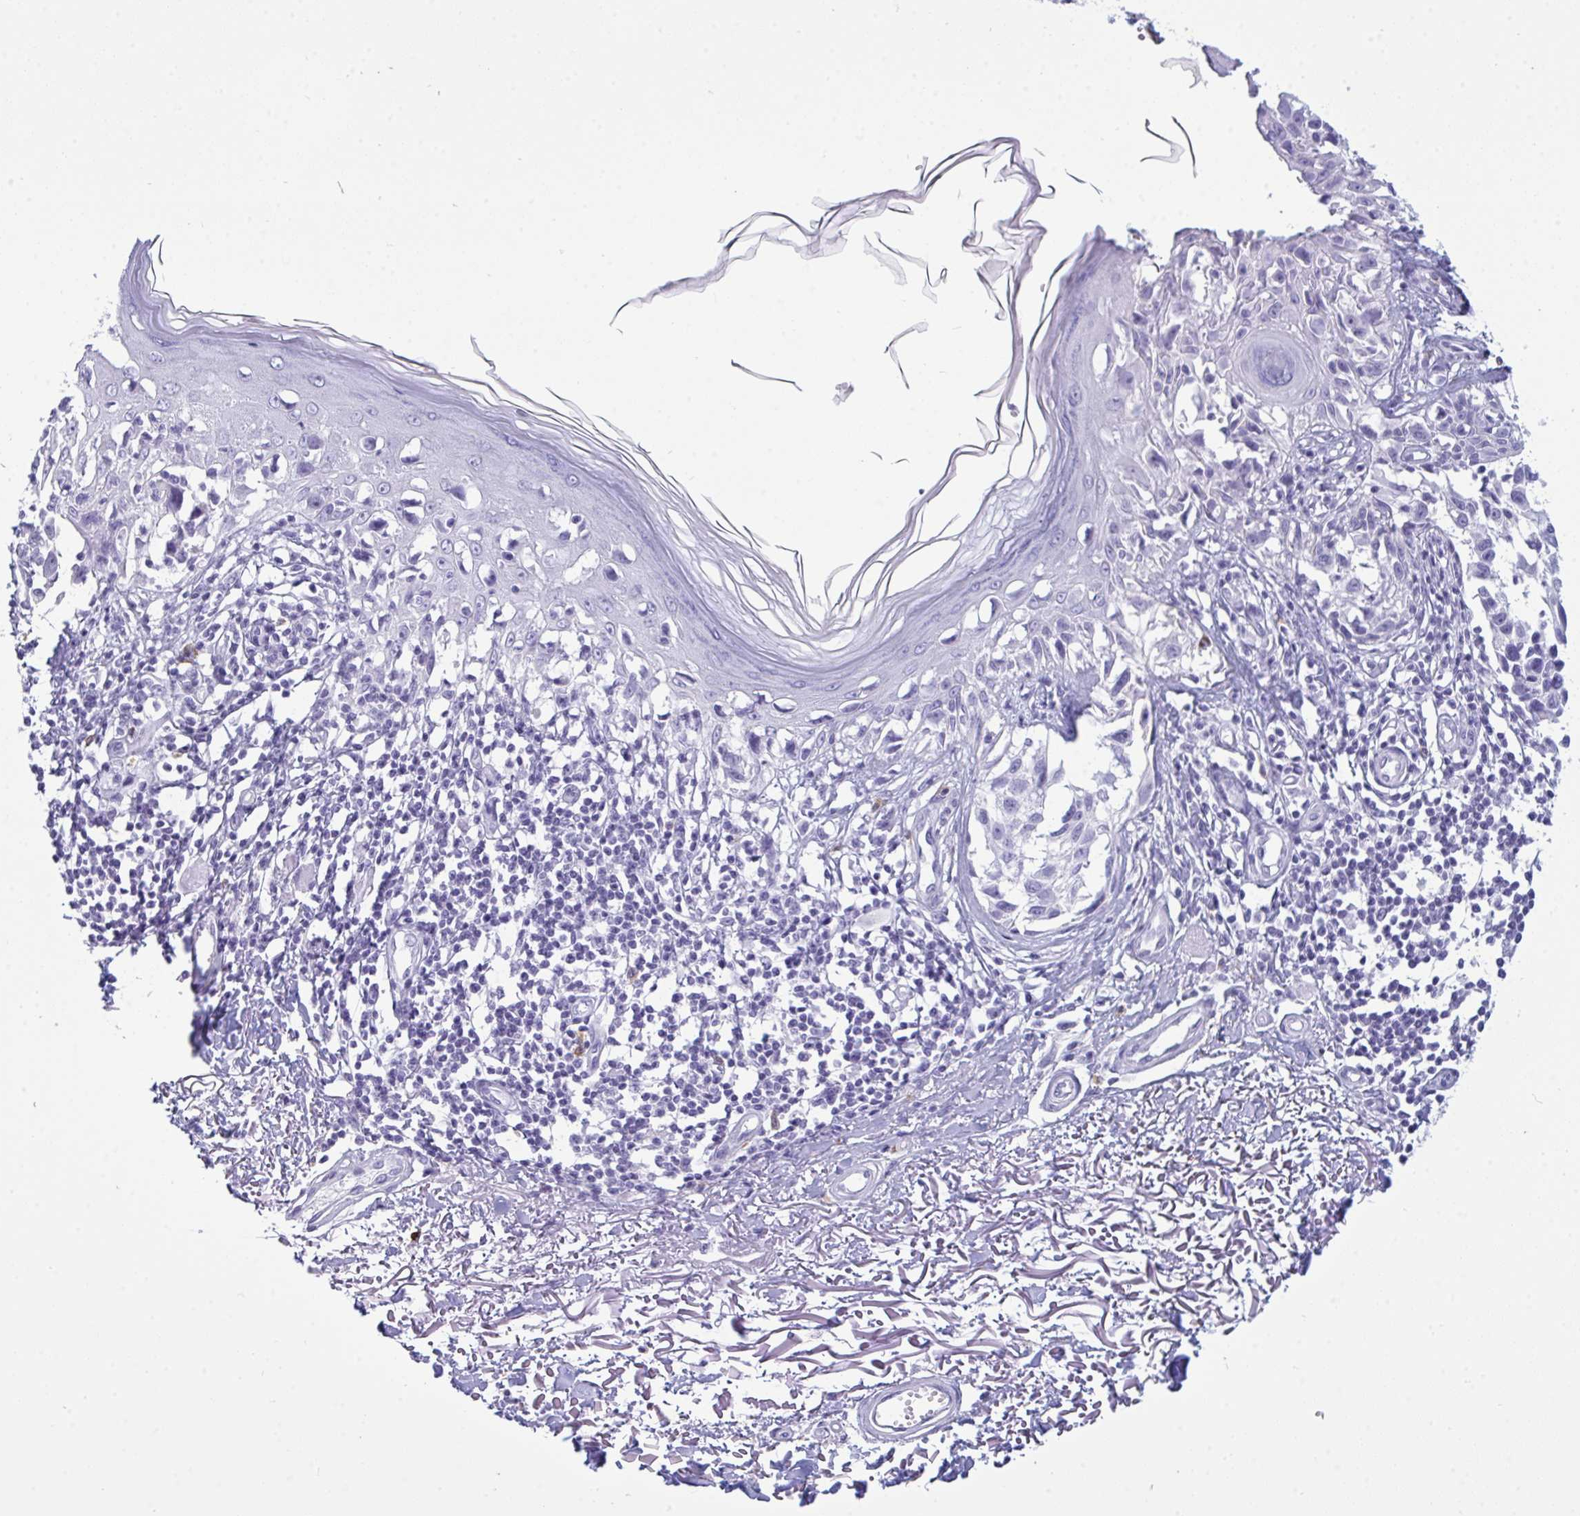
{"staining": {"intensity": "negative", "quantity": "none", "location": "none"}, "tissue": "melanoma", "cell_type": "Tumor cells", "image_type": "cancer", "snomed": [{"axis": "morphology", "description": "Malignant melanoma, NOS"}, {"axis": "topography", "description": "Skin"}], "caption": "A high-resolution image shows IHC staining of malignant melanoma, which reveals no significant staining in tumor cells. The staining was performed using DAB (3,3'-diaminobenzidine) to visualize the protein expression in brown, while the nuclei were stained in blue with hematoxylin (Magnification: 20x).", "gene": "ARHGAP42", "patient": {"sex": "male", "age": 73}}